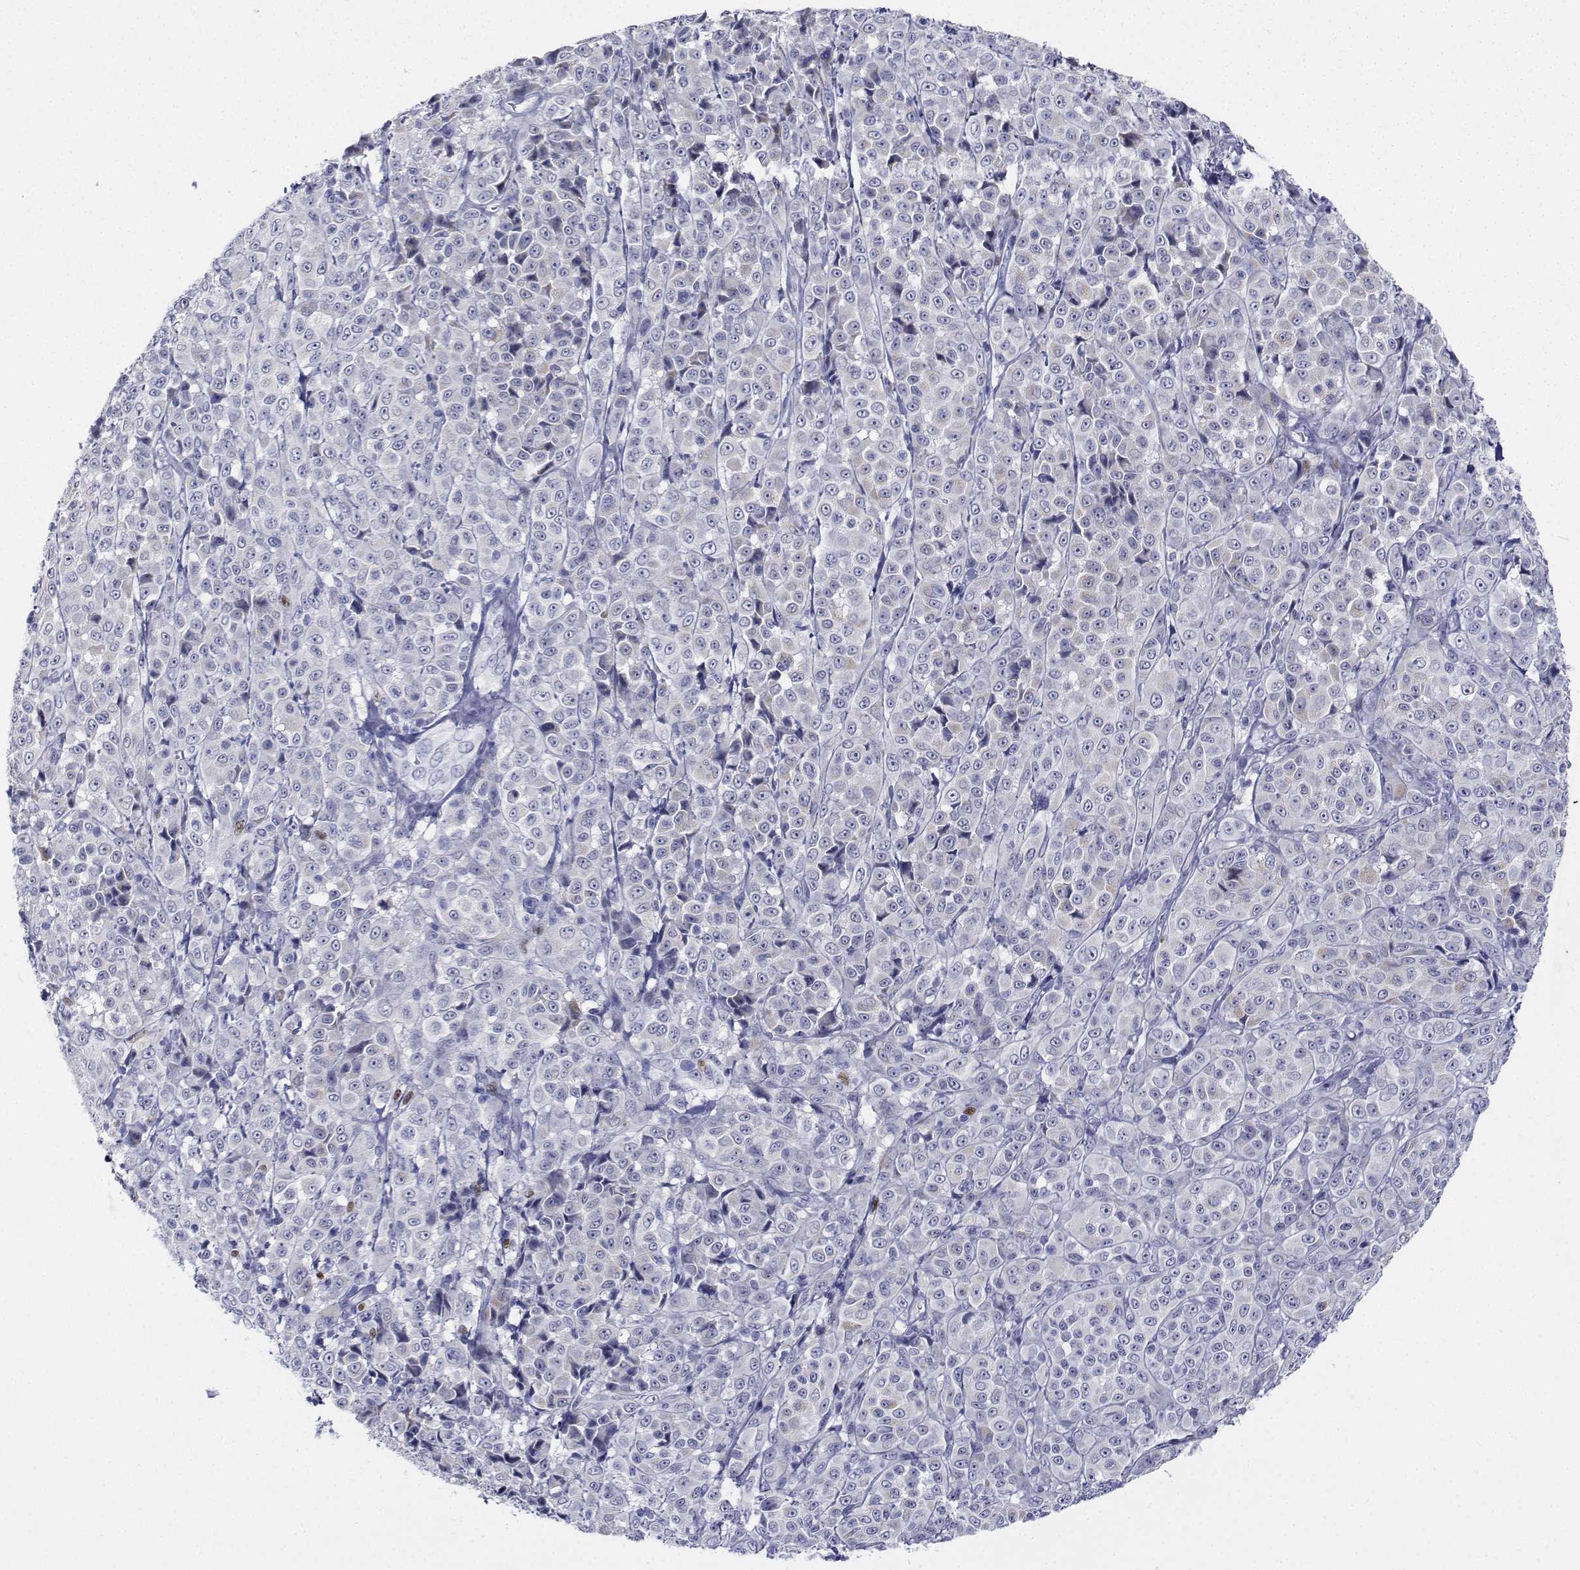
{"staining": {"intensity": "negative", "quantity": "none", "location": "none"}, "tissue": "melanoma", "cell_type": "Tumor cells", "image_type": "cancer", "snomed": [{"axis": "morphology", "description": "Malignant melanoma, NOS"}, {"axis": "topography", "description": "Skin"}], "caption": "A histopathology image of human malignant melanoma is negative for staining in tumor cells. The staining was performed using DAB to visualize the protein expression in brown, while the nuclei were stained in blue with hematoxylin (Magnification: 20x).", "gene": "PLXNA4", "patient": {"sex": "male", "age": 89}}